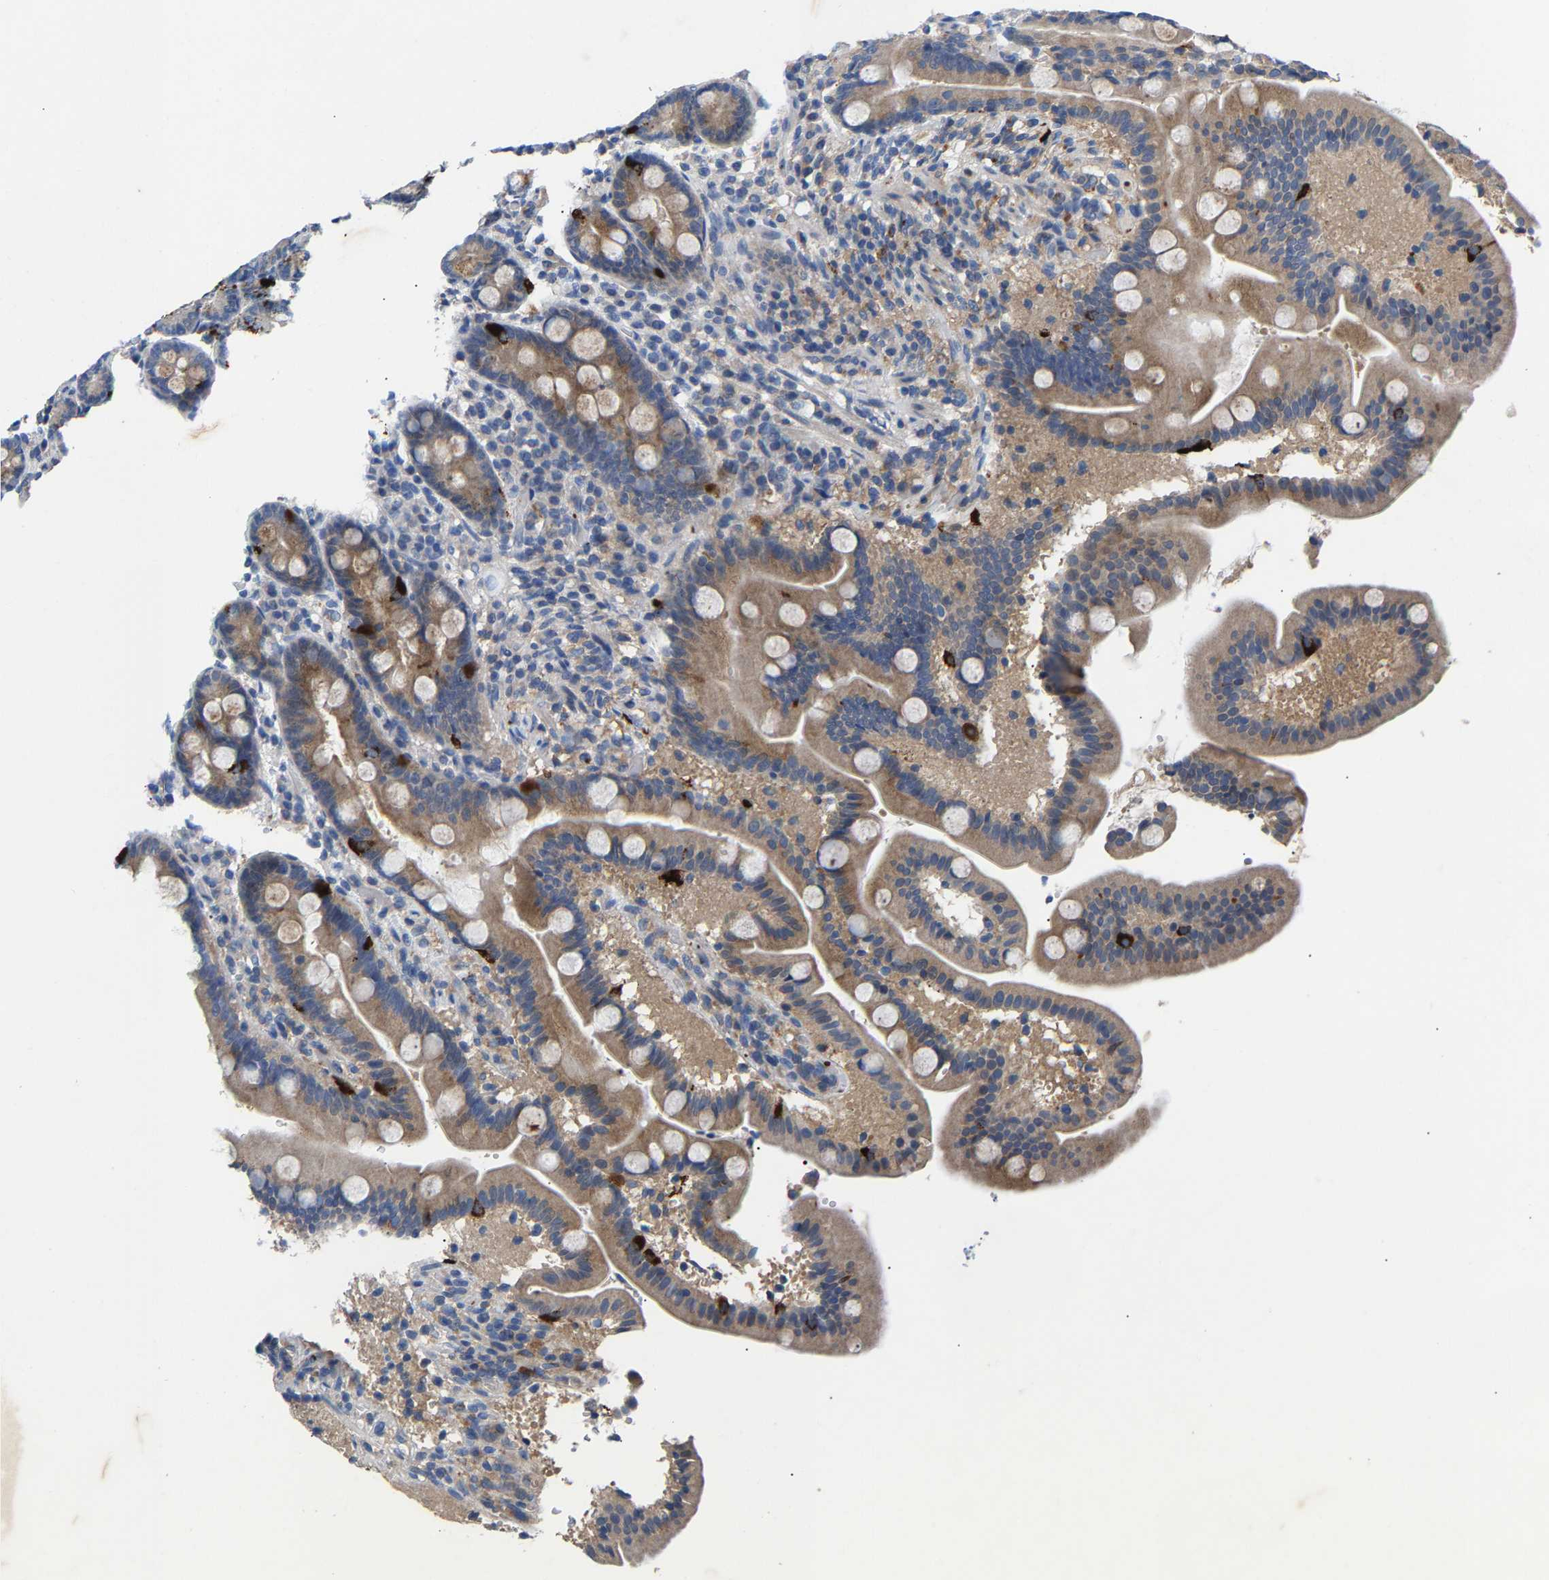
{"staining": {"intensity": "weak", "quantity": ">75%", "location": "cytoplasmic/membranous"}, "tissue": "duodenum", "cell_type": "Glandular cells", "image_type": "normal", "snomed": [{"axis": "morphology", "description": "Normal tissue, NOS"}, {"axis": "topography", "description": "Duodenum"}], "caption": "Human duodenum stained with a brown dye displays weak cytoplasmic/membranous positive positivity in about >75% of glandular cells.", "gene": "CCDC171", "patient": {"sex": "male", "age": 54}}